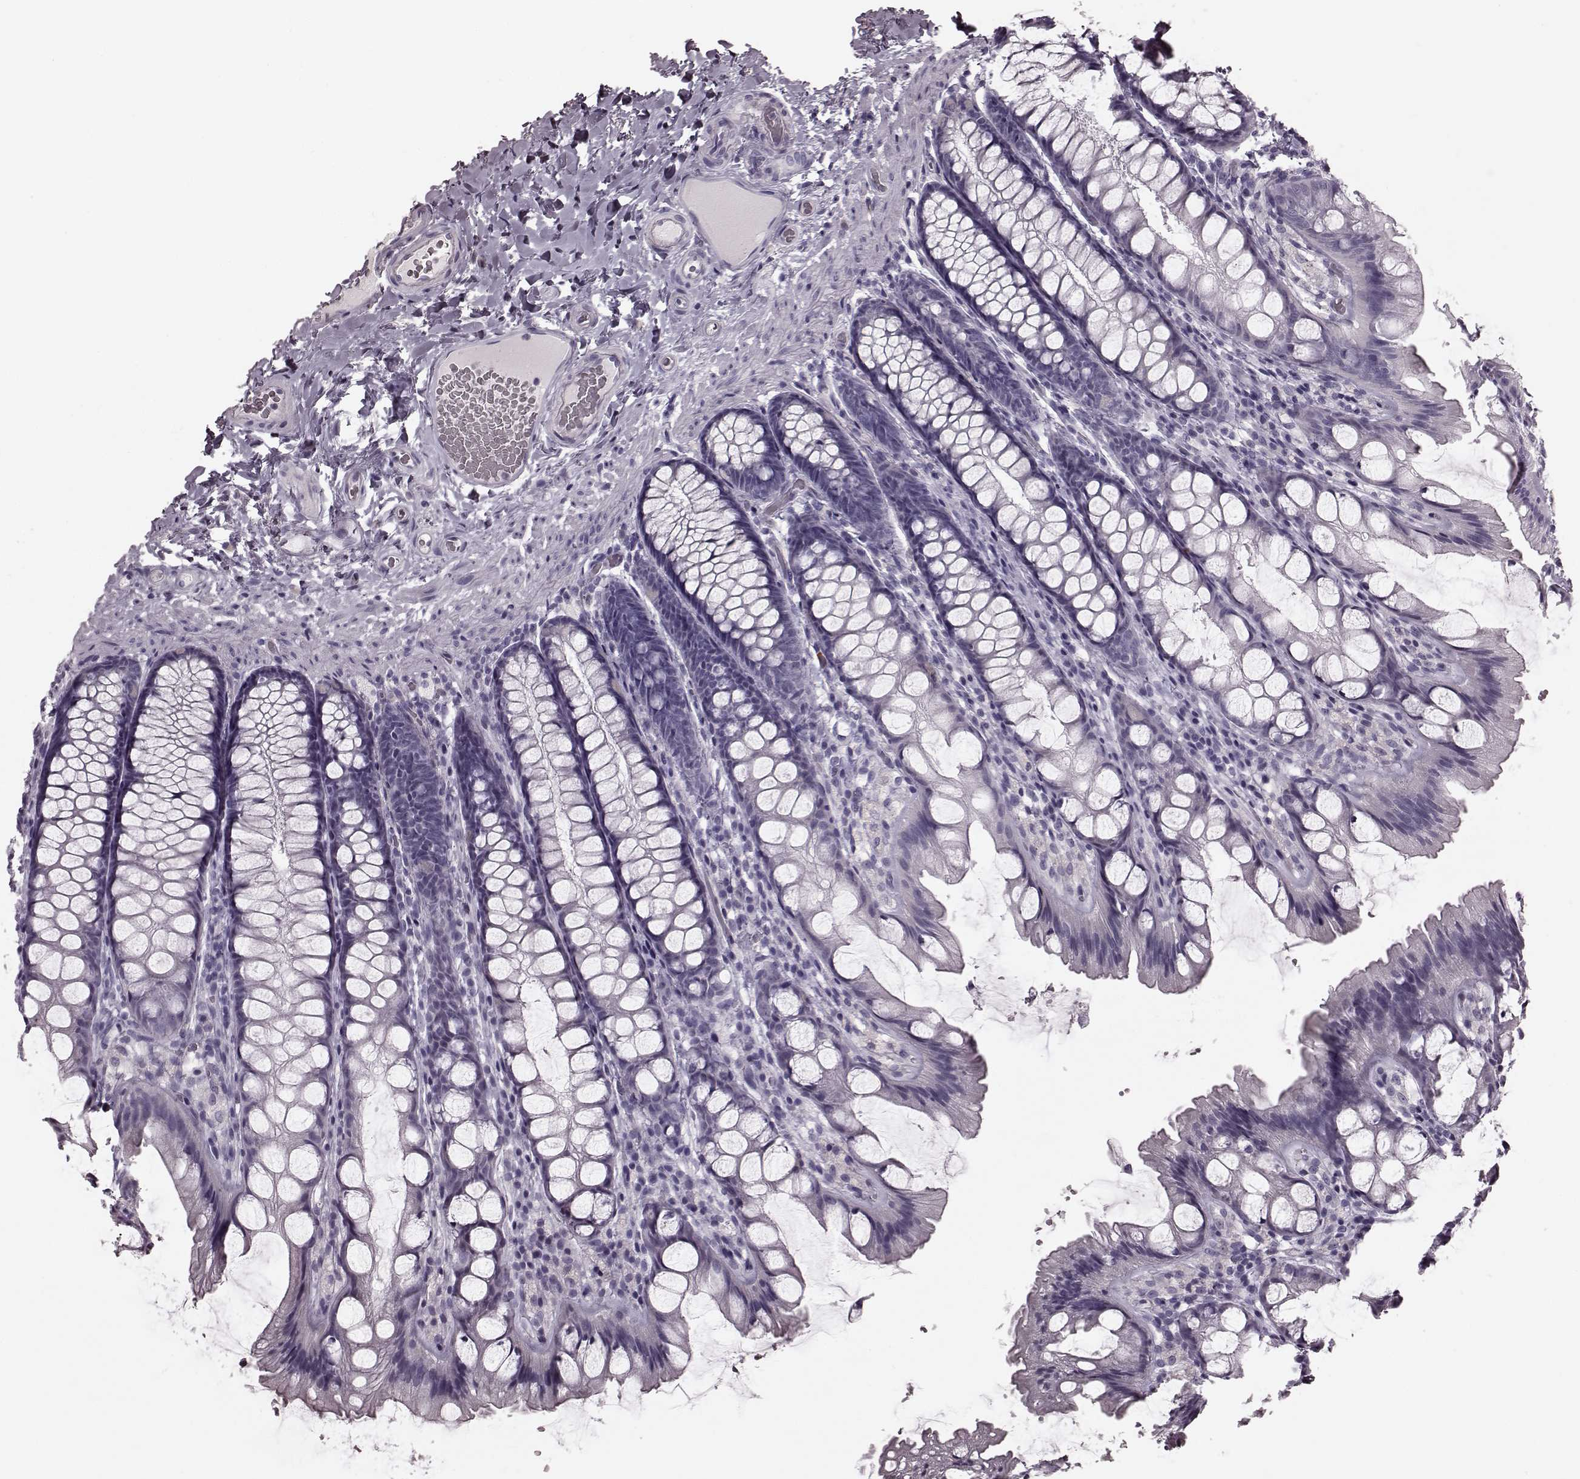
{"staining": {"intensity": "negative", "quantity": "none", "location": "none"}, "tissue": "colon", "cell_type": "Endothelial cells", "image_type": "normal", "snomed": [{"axis": "morphology", "description": "Normal tissue, NOS"}, {"axis": "topography", "description": "Colon"}], "caption": "This is an IHC histopathology image of normal human colon. There is no positivity in endothelial cells.", "gene": "TRPM1", "patient": {"sex": "male", "age": 47}}